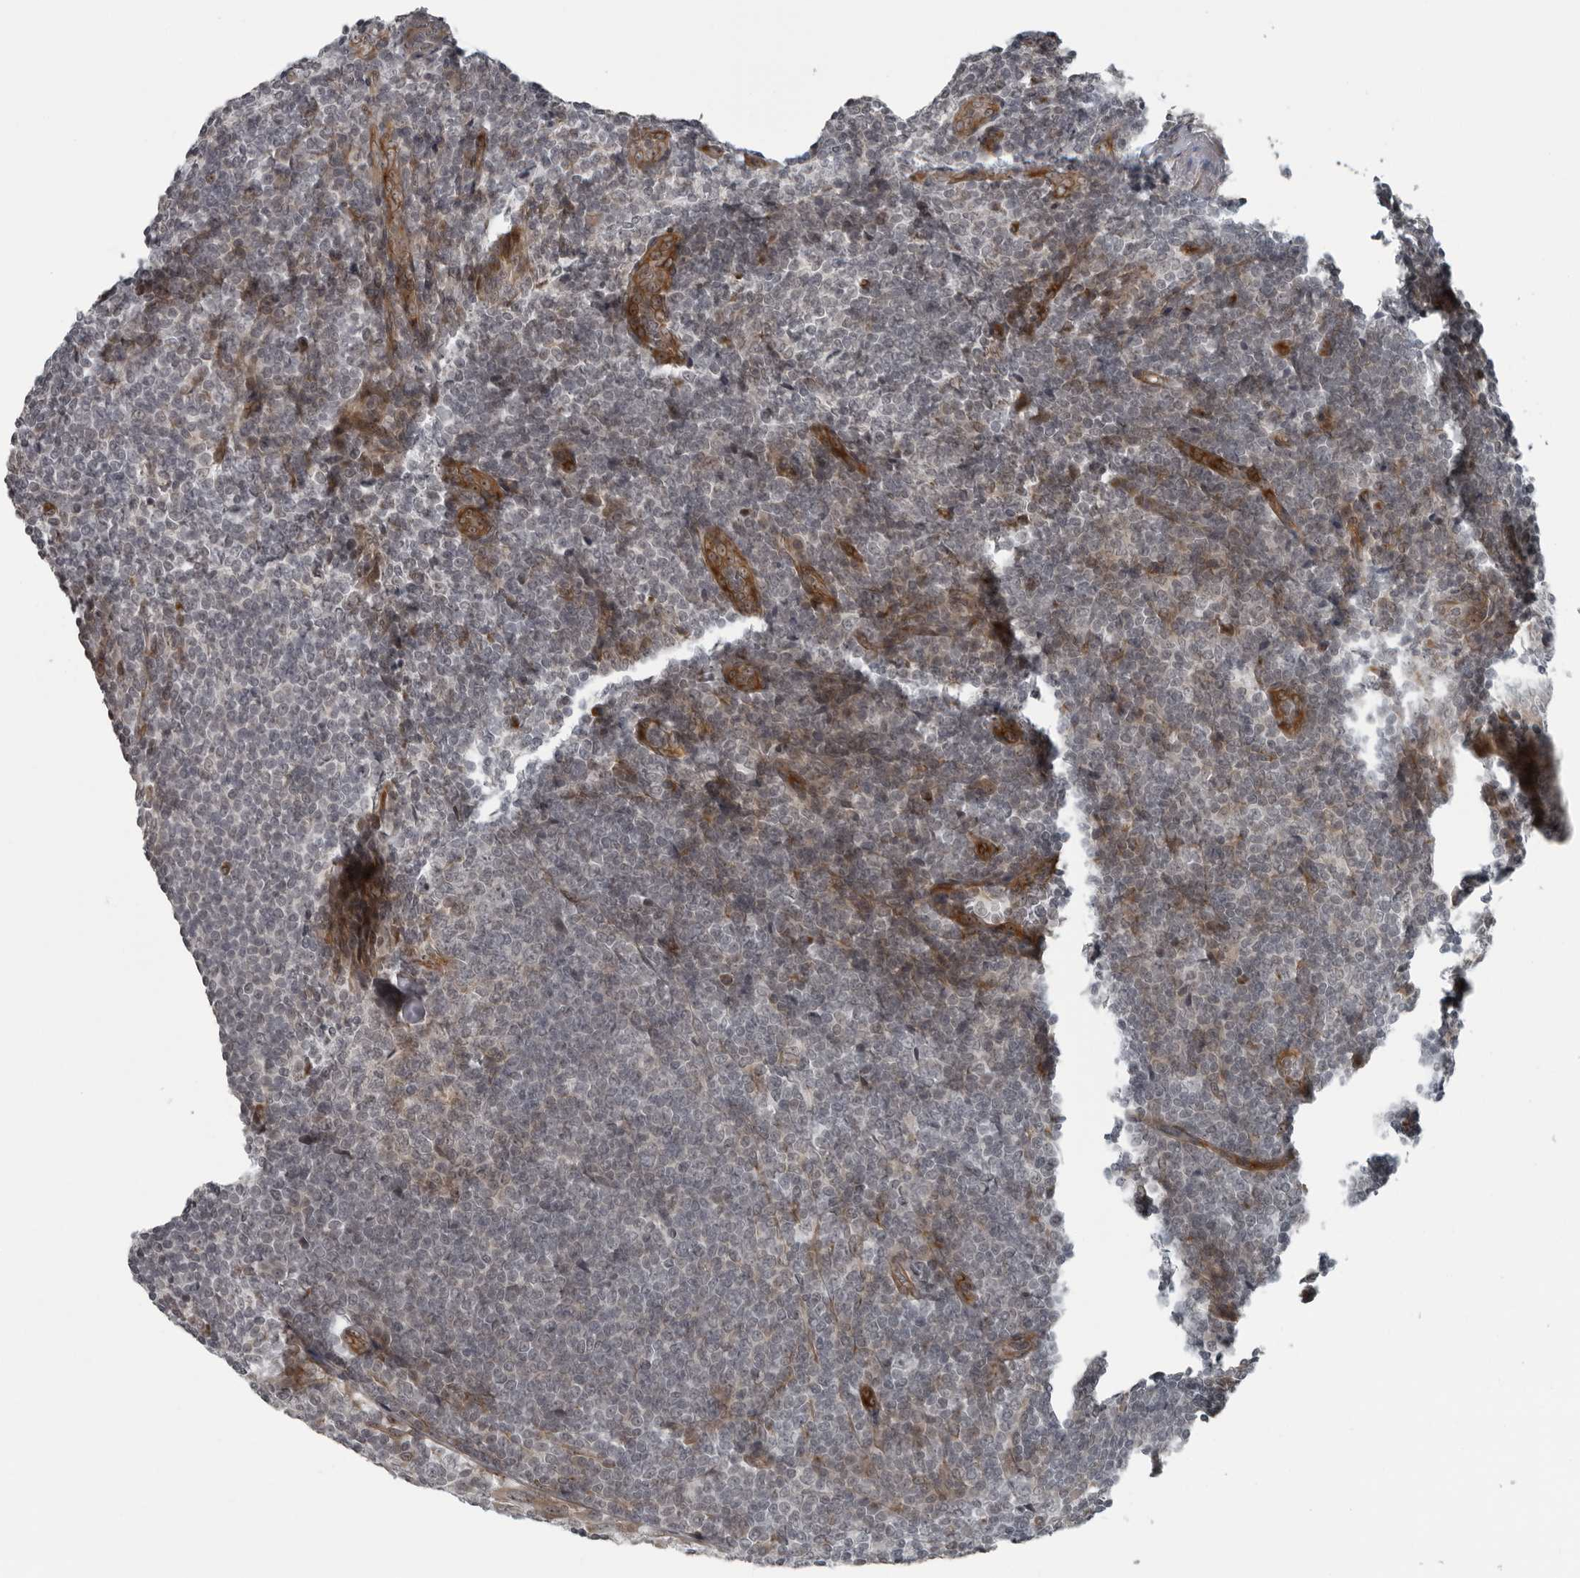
{"staining": {"intensity": "negative", "quantity": "none", "location": "none"}, "tissue": "tonsil", "cell_type": "Germinal center cells", "image_type": "normal", "snomed": [{"axis": "morphology", "description": "Normal tissue, NOS"}, {"axis": "topography", "description": "Tonsil"}], "caption": "A micrograph of tonsil stained for a protein exhibits no brown staining in germinal center cells. (Stains: DAB immunohistochemistry (IHC) with hematoxylin counter stain, Microscopy: brightfield microscopy at high magnification).", "gene": "FAM102B", "patient": {"sex": "male", "age": 37}}